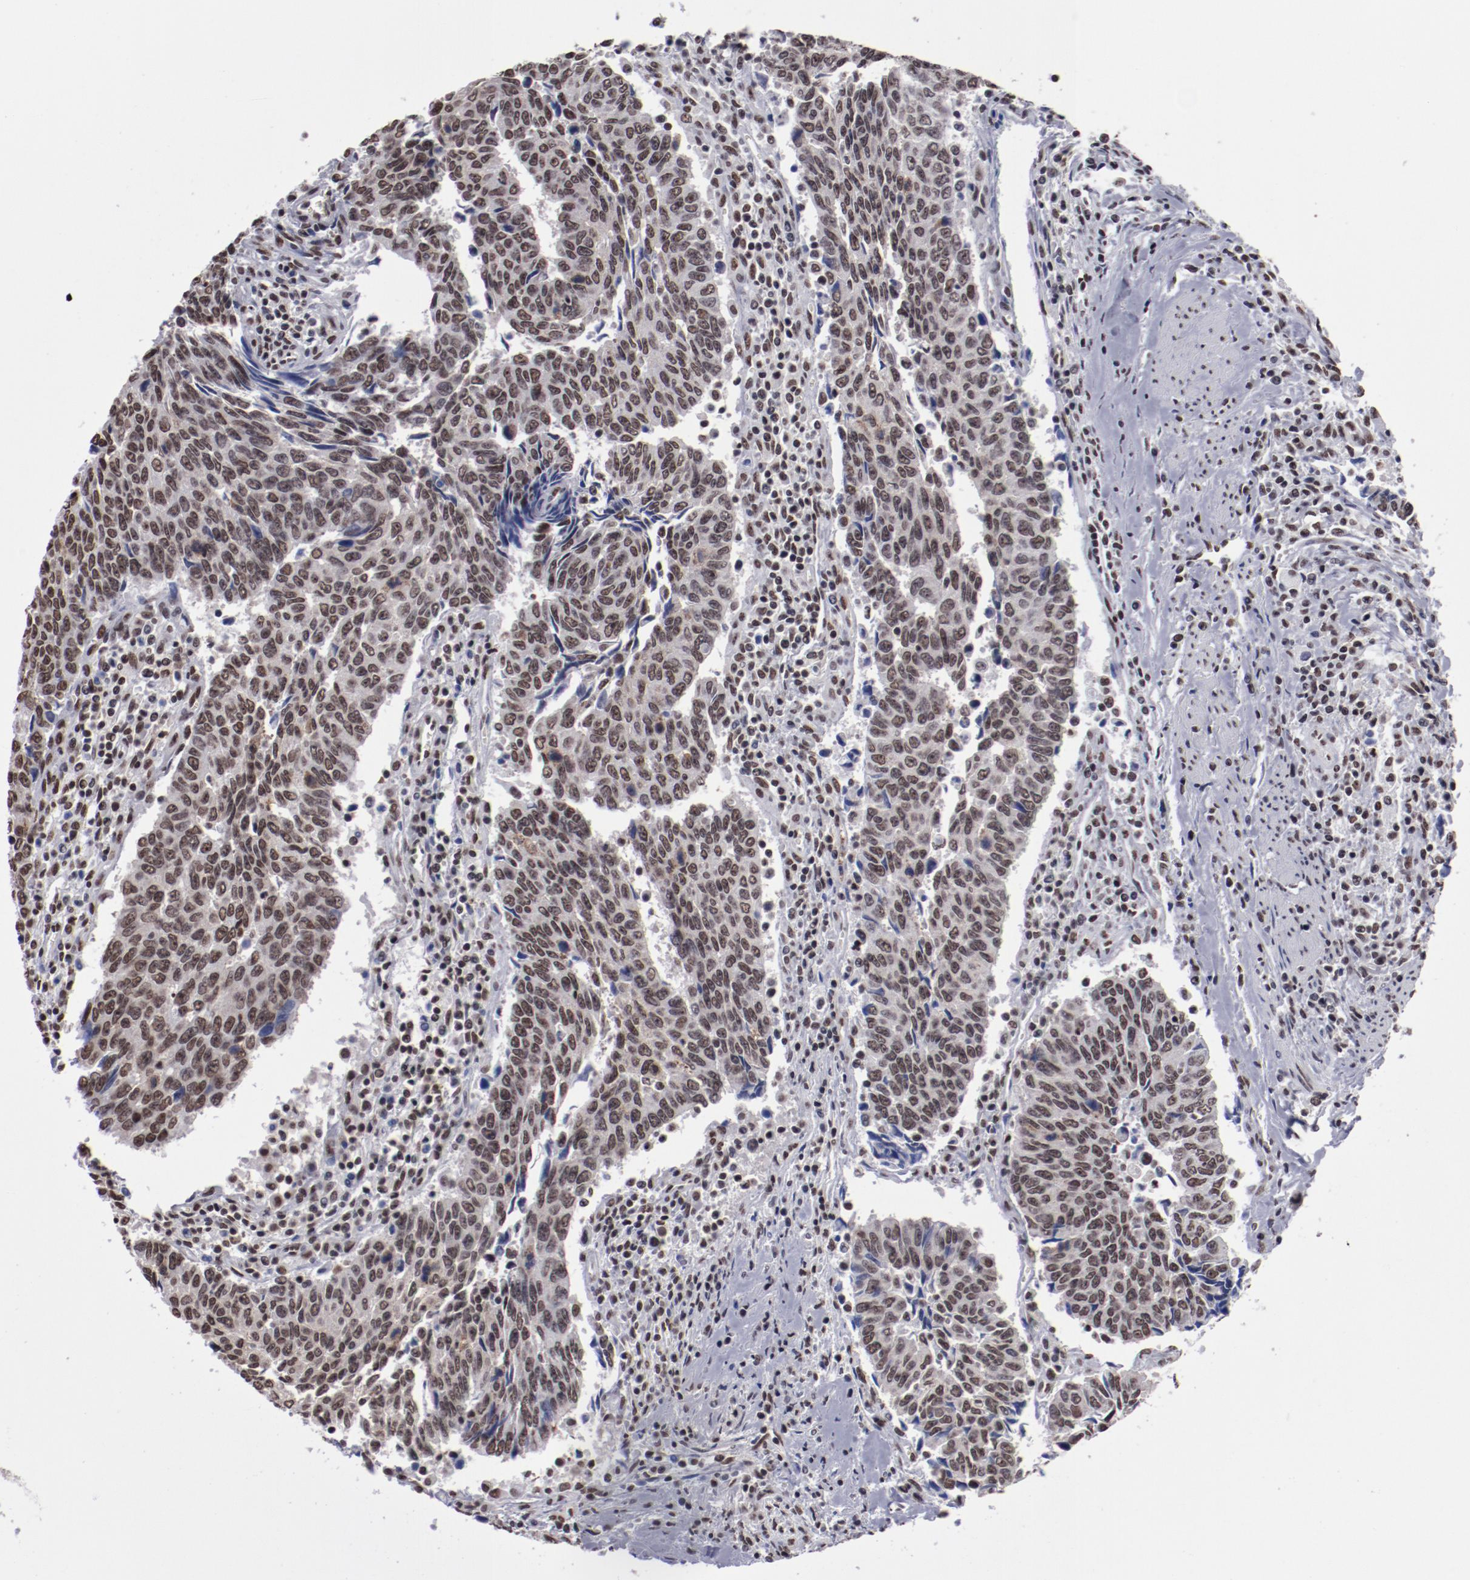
{"staining": {"intensity": "strong", "quantity": ">75%", "location": "nuclear"}, "tissue": "urothelial cancer", "cell_type": "Tumor cells", "image_type": "cancer", "snomed": [{"axis": "morphology", "description": "Urothelial carcinoma, High grade"}, {"axis": "topography", "description": "Urinary bladder"}], "caption": "A brown stain highlights strong nuclear positivity of a protein in urothelial cancer tumor cells. Using DAB (3,3'-diaminobenzidine) (brown) and hematoxylin (blue) stains, captured at high magnification using brightfield microscopy.", "gene": "HNRNPA2B1", "patient": {"sex": "male", "age": 86}}